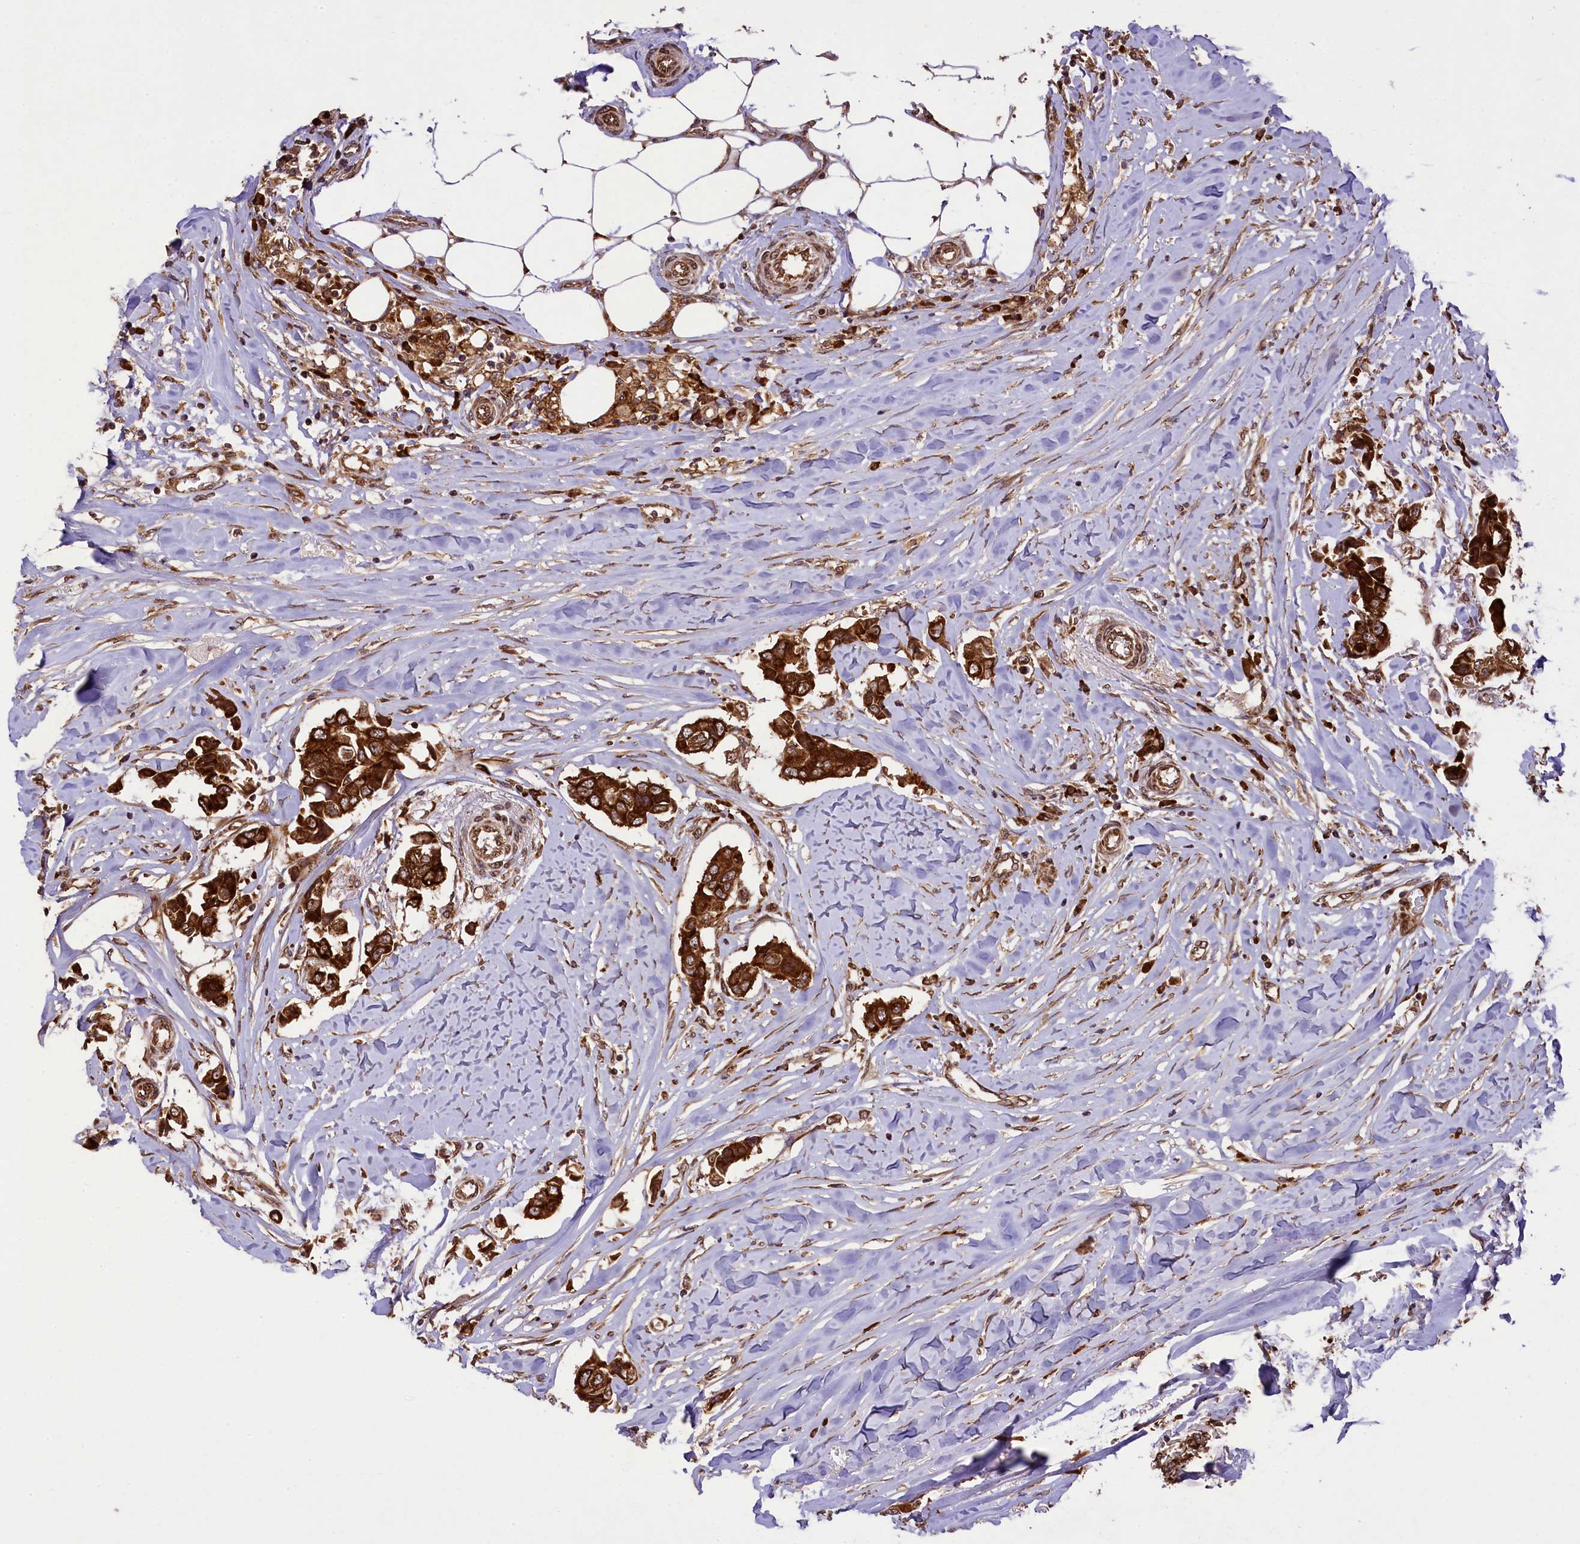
{"staining": {"intensity": "strong", "quantity": ">75%", "location": "cytoplasmic/membranous"}, "tissue": "breast cancer", "cell_type": "Tumor cells", "image_type": "cancer", "snomed": [{"axis": "morphology", "description": "Duct carcinoma"}, {"axis": "topography", "description": "Breast"}], "caption": "Immunohistochemistry (IHC) staining of breast cancer, which displays high levels of strong cytoplasmic/membranous expression in approximately >75% of tumor cells indicating strong cytoplasmic/membranous protein staining. The staining was performed using DAB (3,3'-diaminobenzidine) (brown) for protein detection and nuclei were counterstained in hematoxylin (blue).", "gene": "LARP4", "patient": {"sex": "female", "age": 80}}